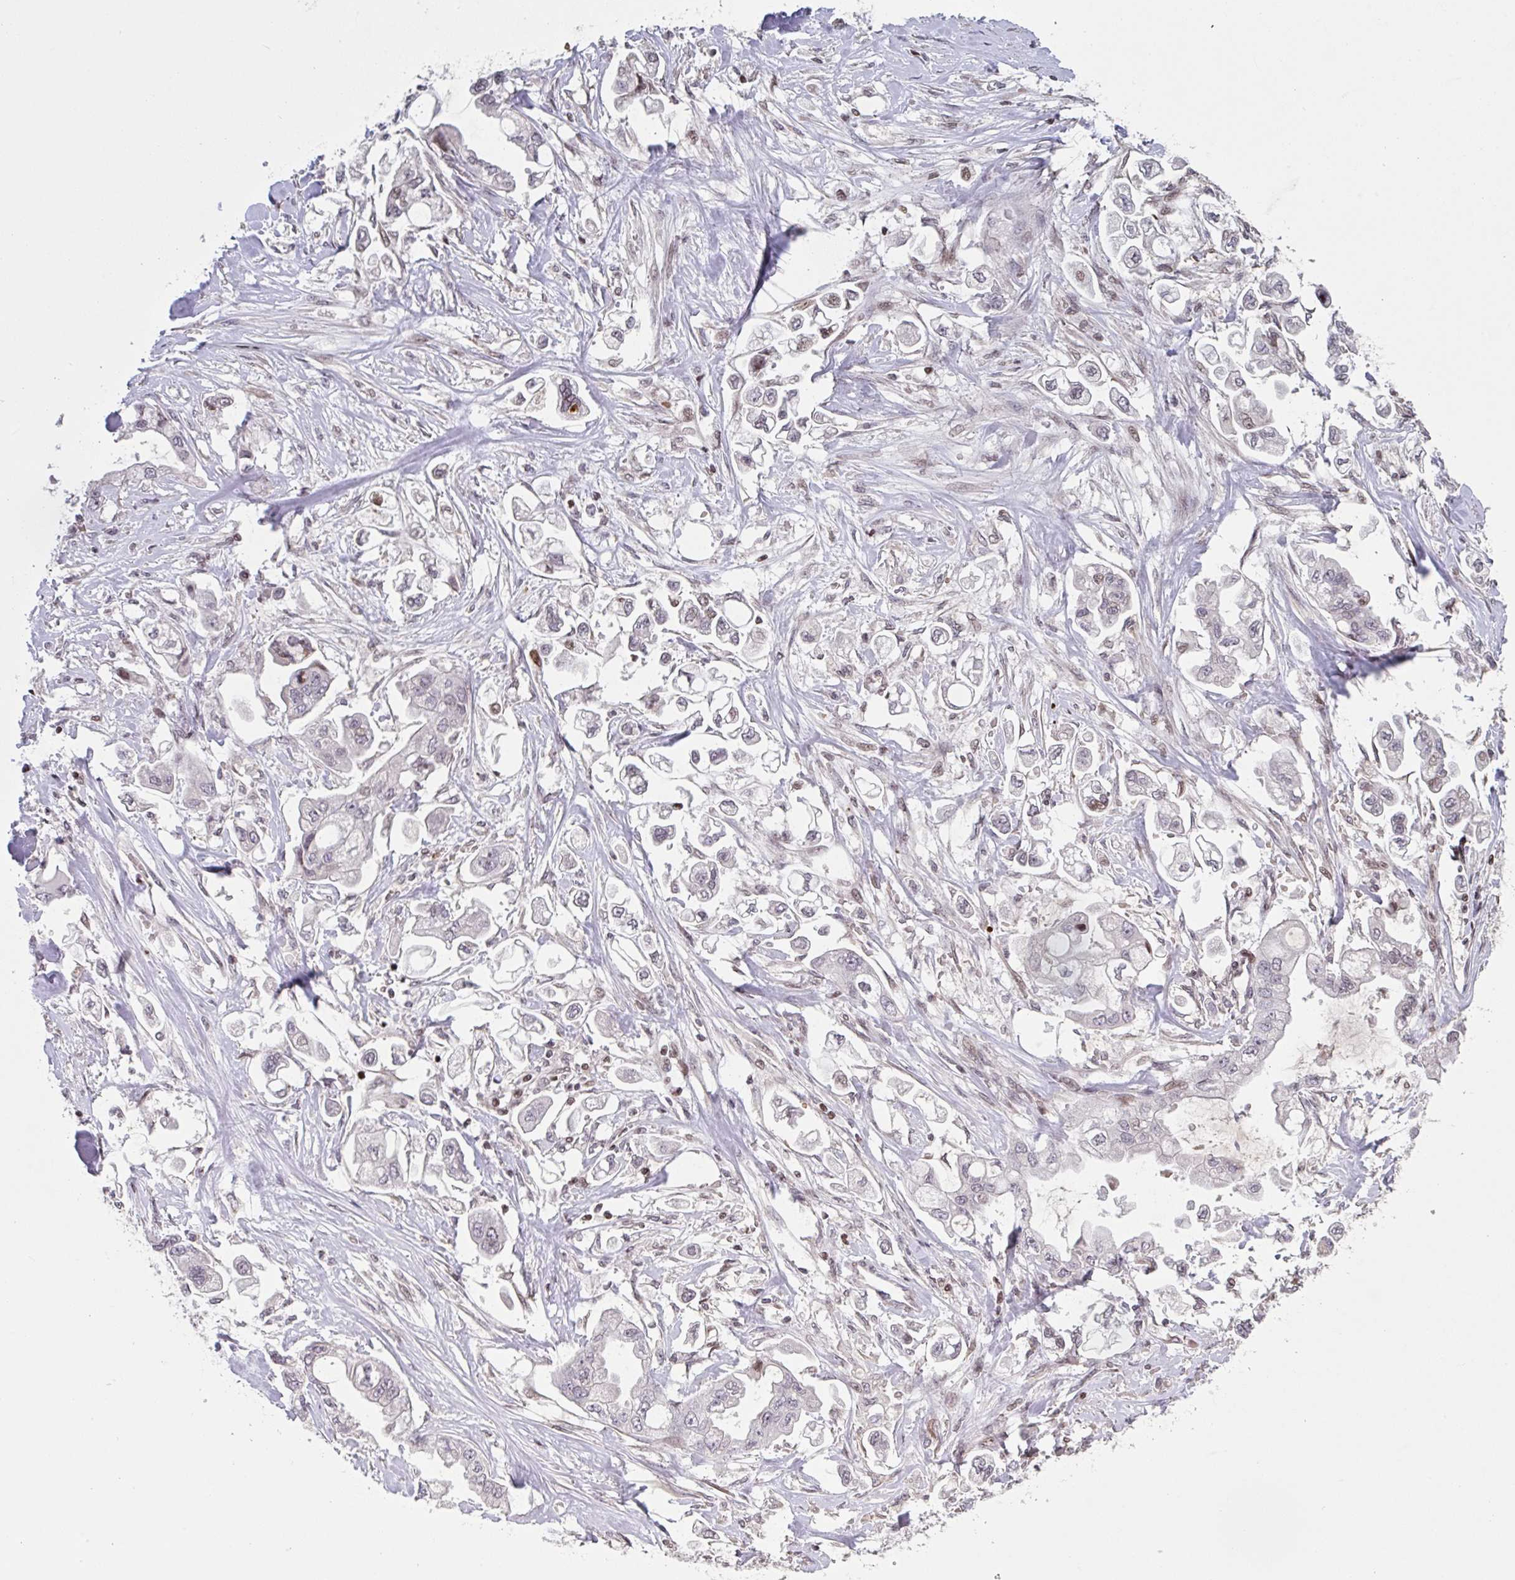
{"staining": {"intensity": "weak", "quantity": "<25%", "location": "nuclear"}, "tissue": "stomach cancer", "cell_type": "Tumor cells", "image_type": "cancer", "snomed": [{"axis": "morphology", "description": "Adenocarcinoma, NOS"}, {"axis": "topography", "description": "Stomach"}], "caption": "Stomach cancer stained for a protein using IHC exhibits no staining tumor cells.", "gene": "PCDHB8", "patient": {"sex": "male", "age": 62}}